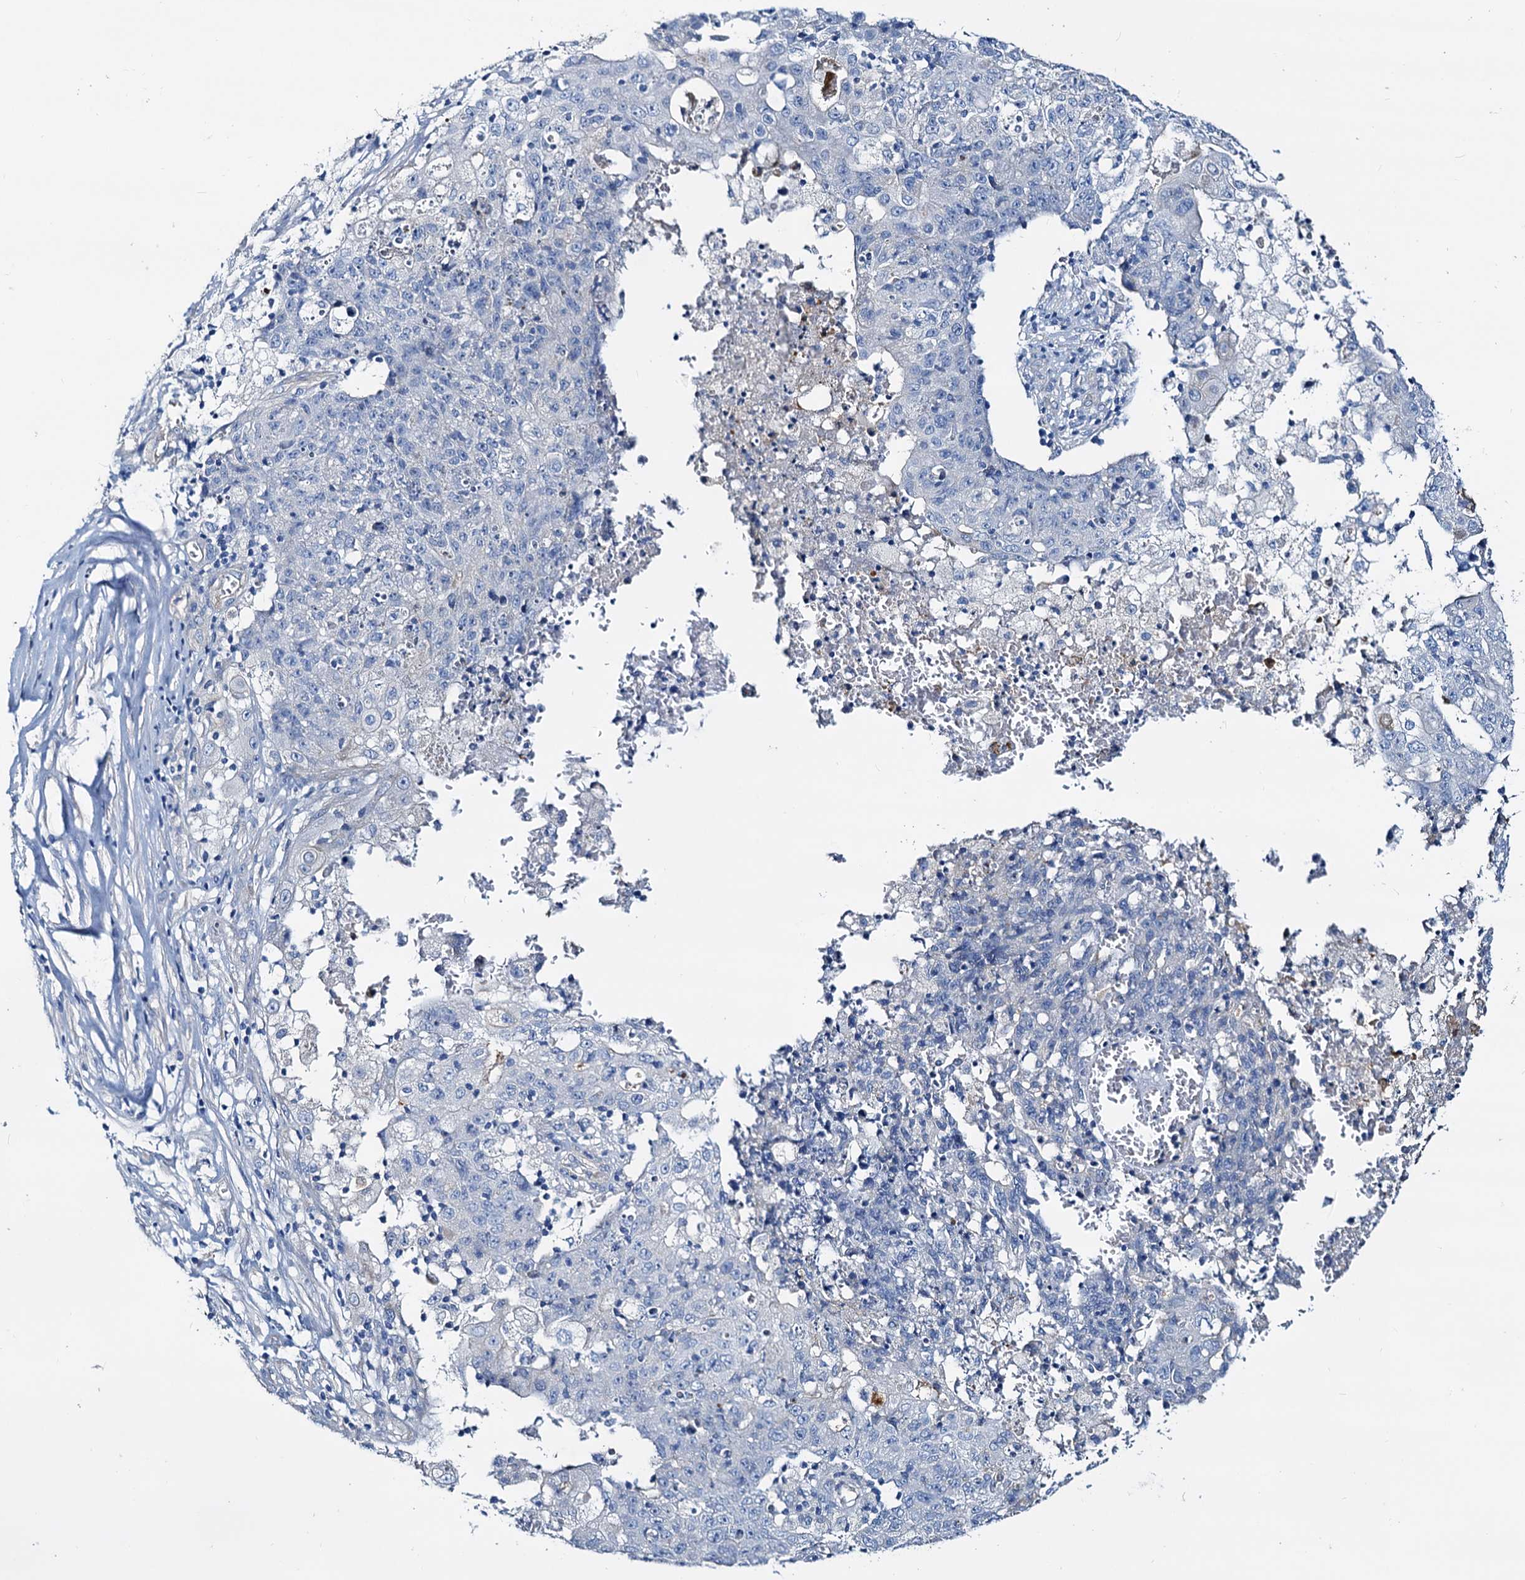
{"staining": {"intensity": "negative", "quantity": "none", "location": "none"}, "tissue": "ovarian cancer", "cell_type": "Tumor cells", "image_type": "cancer", "snomed": [{"axis": "morphology", "description": "Carcinoma, endometroid"}, {"axis": "topography", "description": "Ovary"}], "caption": "This is an IHC image of human ovarian cancer. There is no positivity in tumor cells.", "gene": "DYDC2", "patient": {"sex": "female", "age": 42}}